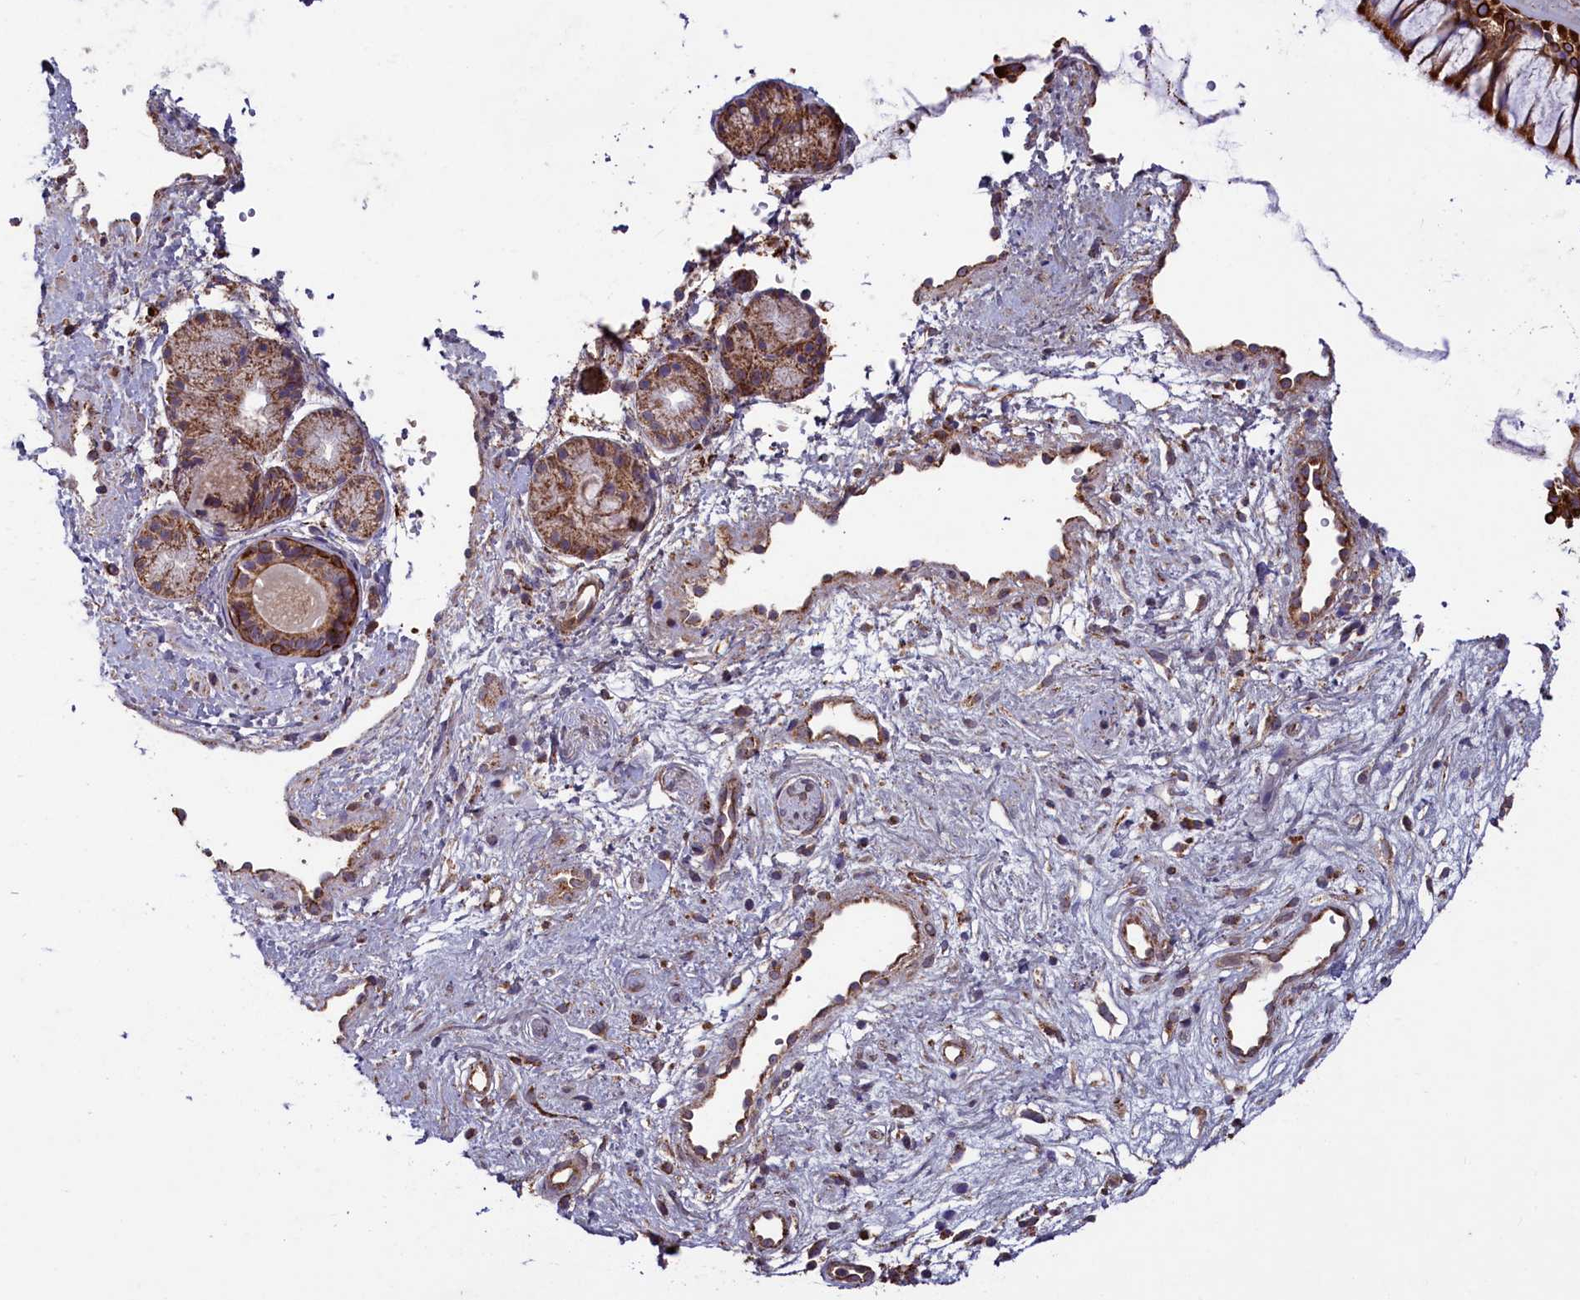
{"staining": {"intensity": "strong", "quantity": ">75%", "location": "cytoplasmic/membranous"}, "tissue": "nasopharynx", "cell_type": "Respiratory epithelial cells", "image_type": "normal", "snomed": [{"axis": "morphology", "description": "Normal tissue, NOS"}, {"axis": "topography", "description": "Nasopharynx"}], "caption": "Protein staining by IHC reveals strong cytoplasmic/membranous expression in about >75% of respiratory epithelial cells in benign nasopharynx. (brown staining indicates protein expression, while blue staining denotes nuclei).", "gene": "ACAD8", "patient": {"sex": "male", "age": 32}}